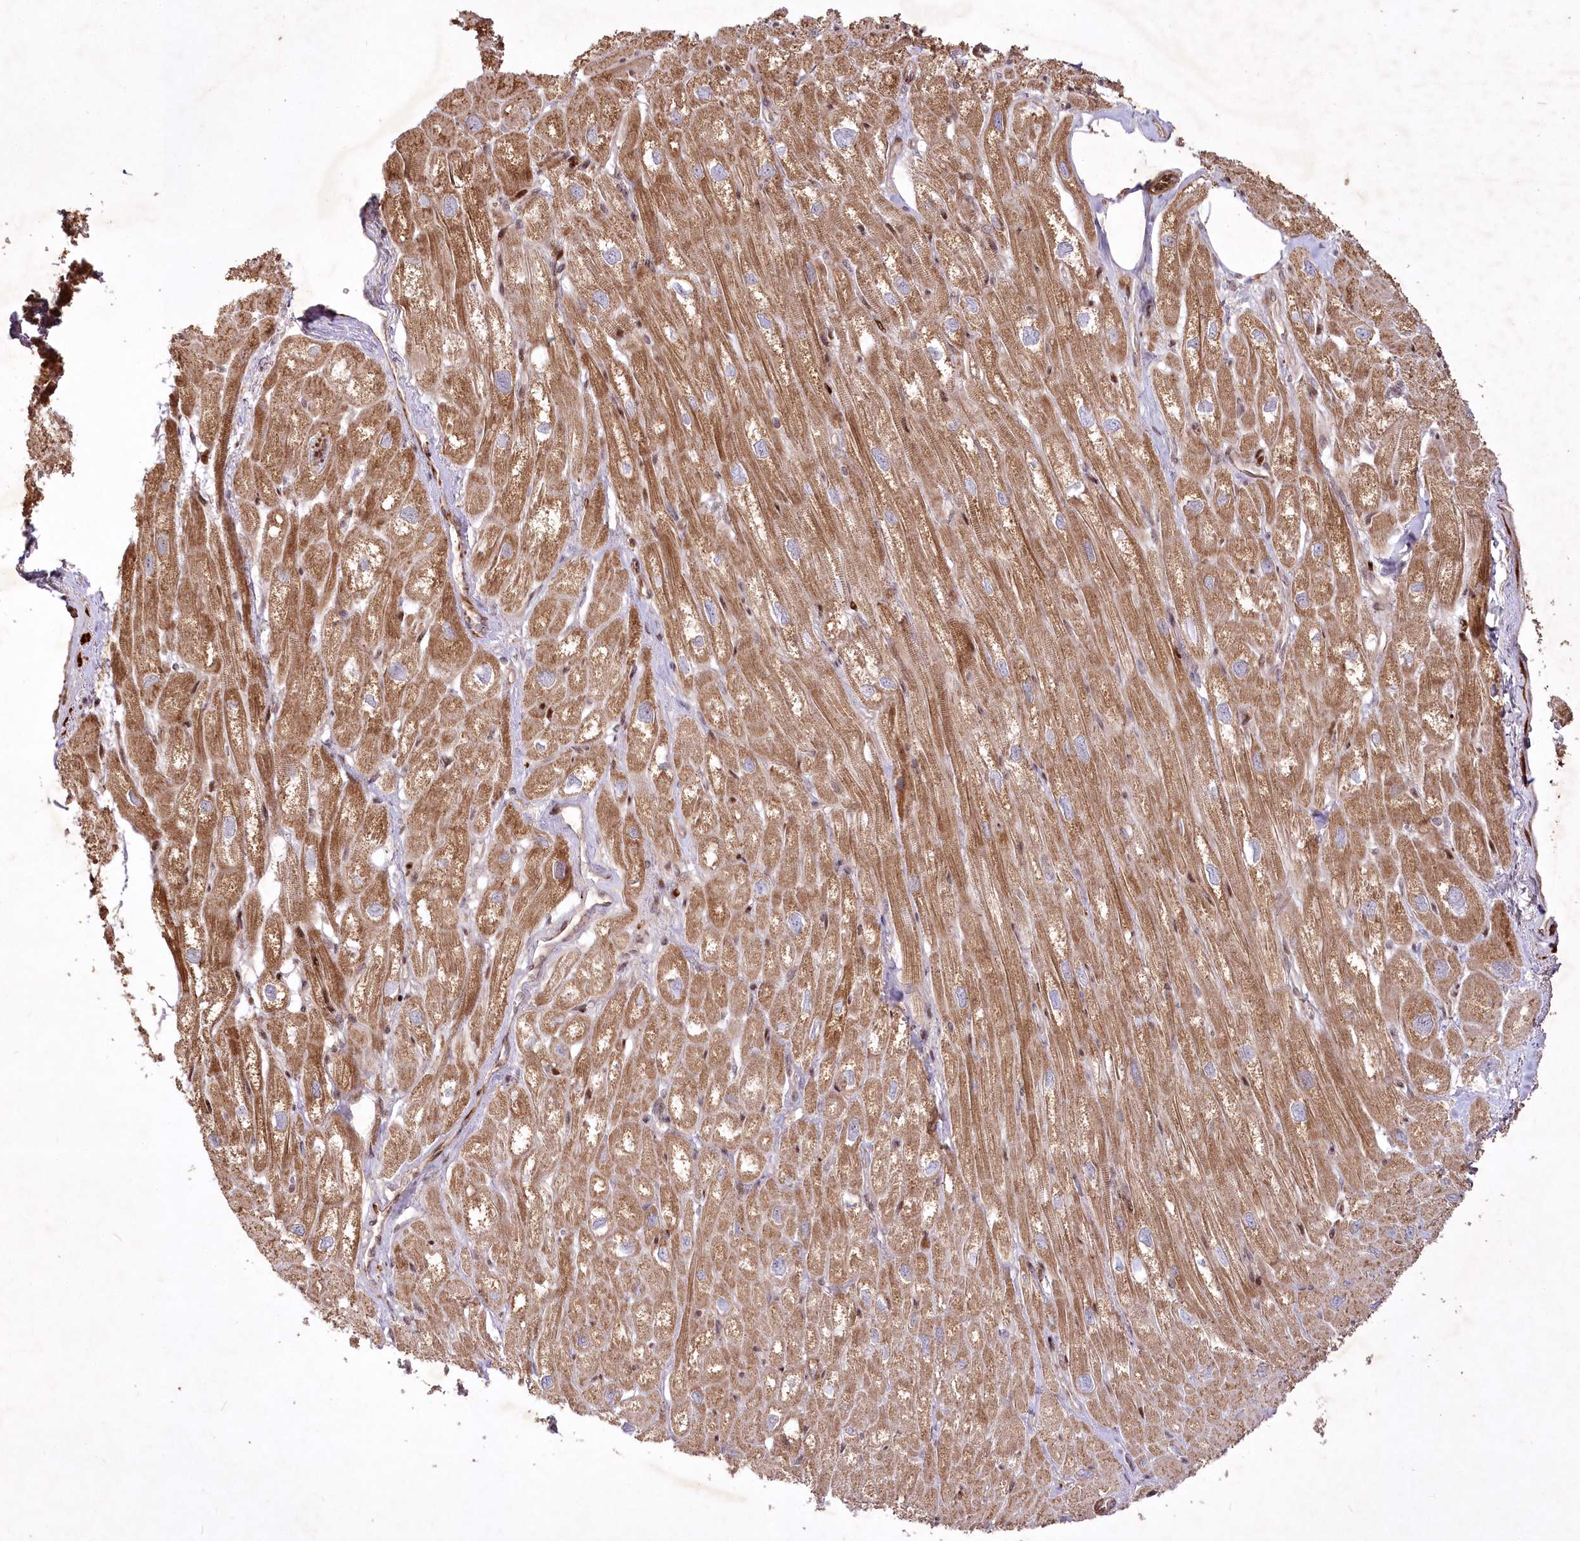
{"staining": {"intensity": "moderate", "quantity": ">75%", "location": "cytoplasmic/membranous"}, "tissue": "heart muscle", "cell_type": "Cardiomyocytes", "image_type": "normal", "snomed": [{"axis": "morphology", "description": "Normal tissue, NOS"}, {"axis": "topography", "description": "Heart"}], "caption": "IHC micrograph of normal human heart muscle stained for a protein (brown), which shows medium levels of moderate cytoplasmic/membranous expression in approximately >75% of cardiomyocytes.", "gene": "PSTK", "patient": {"sex": "male", "age": 50}}